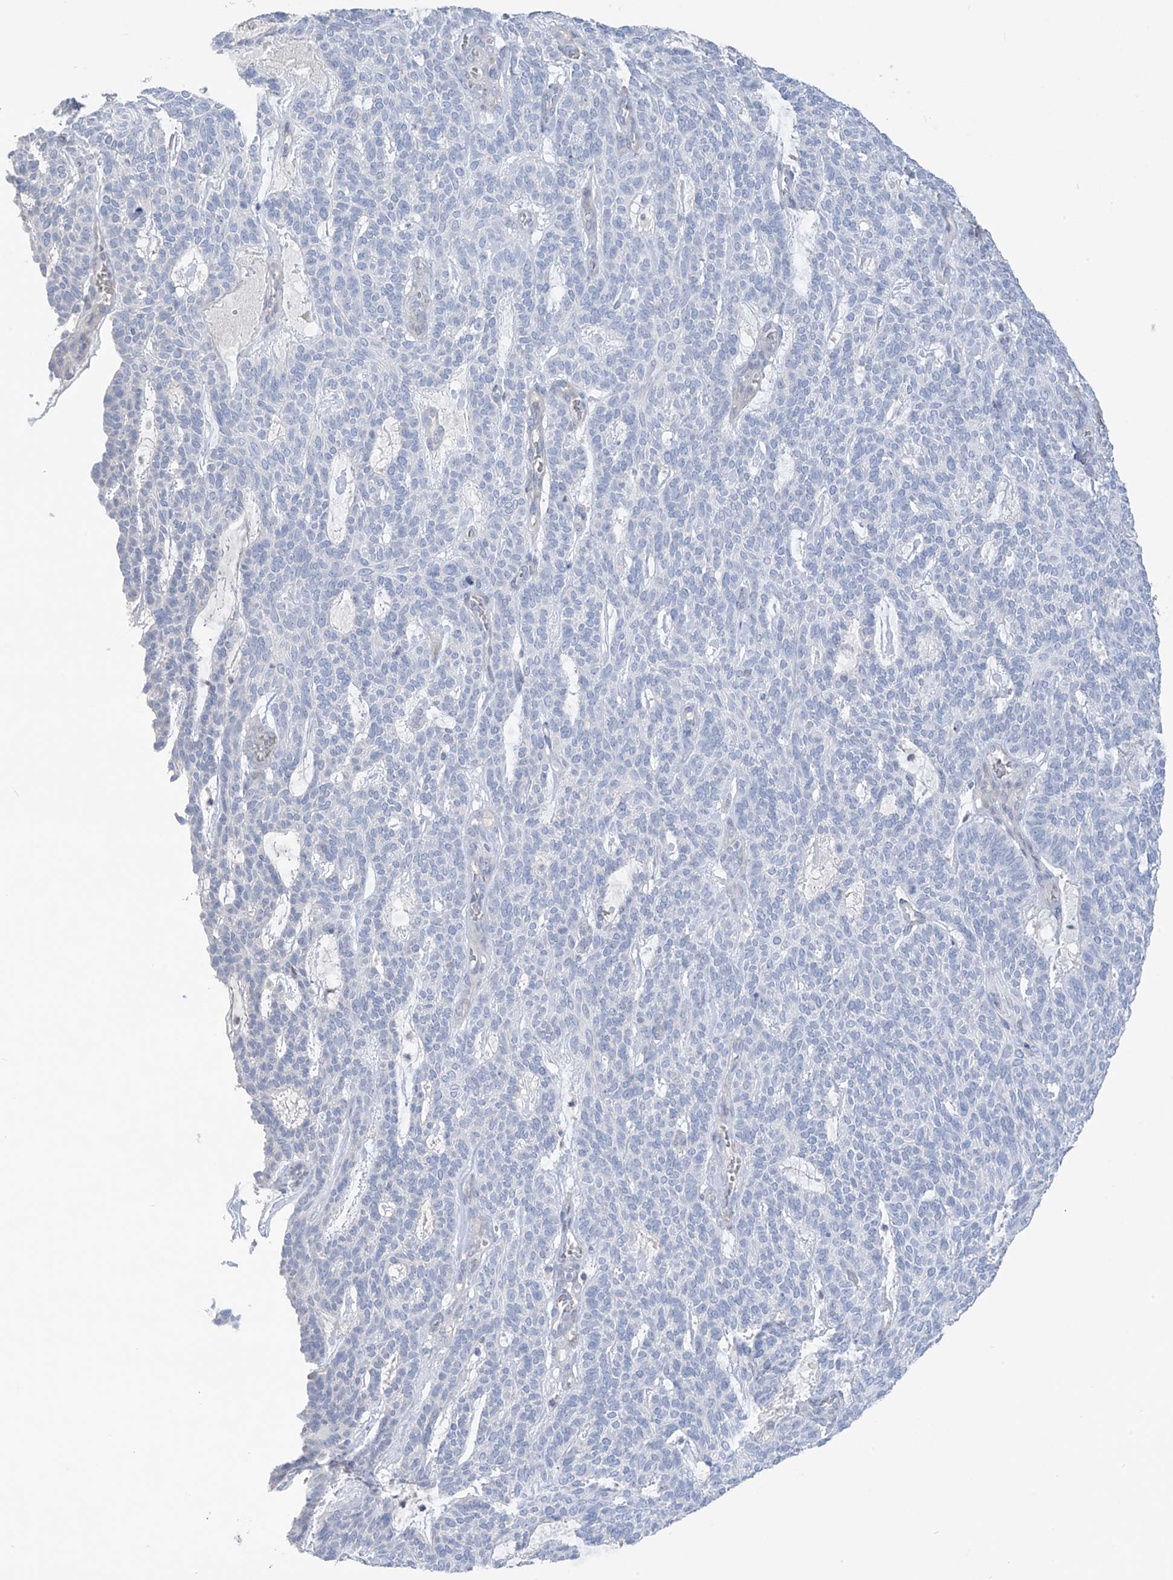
{"staining": {"intensity": "negative", "quantity": "none", "location": "none"}, "tissue": "skin cancer", "cell_type": "Tumor cells", "image_type": "cancer", "snomed": [{"axis": "morphology", "description": "Squamous cell carcinoma, NOS"}, {"axis": "topography", "description": "Skin"}], "caption": "Tumor cells are negative for brown protein staining in squamous cell carcinoma (skin).", "gene": "ASPRV1", "patient": {"sex": "female", "age": 90}}